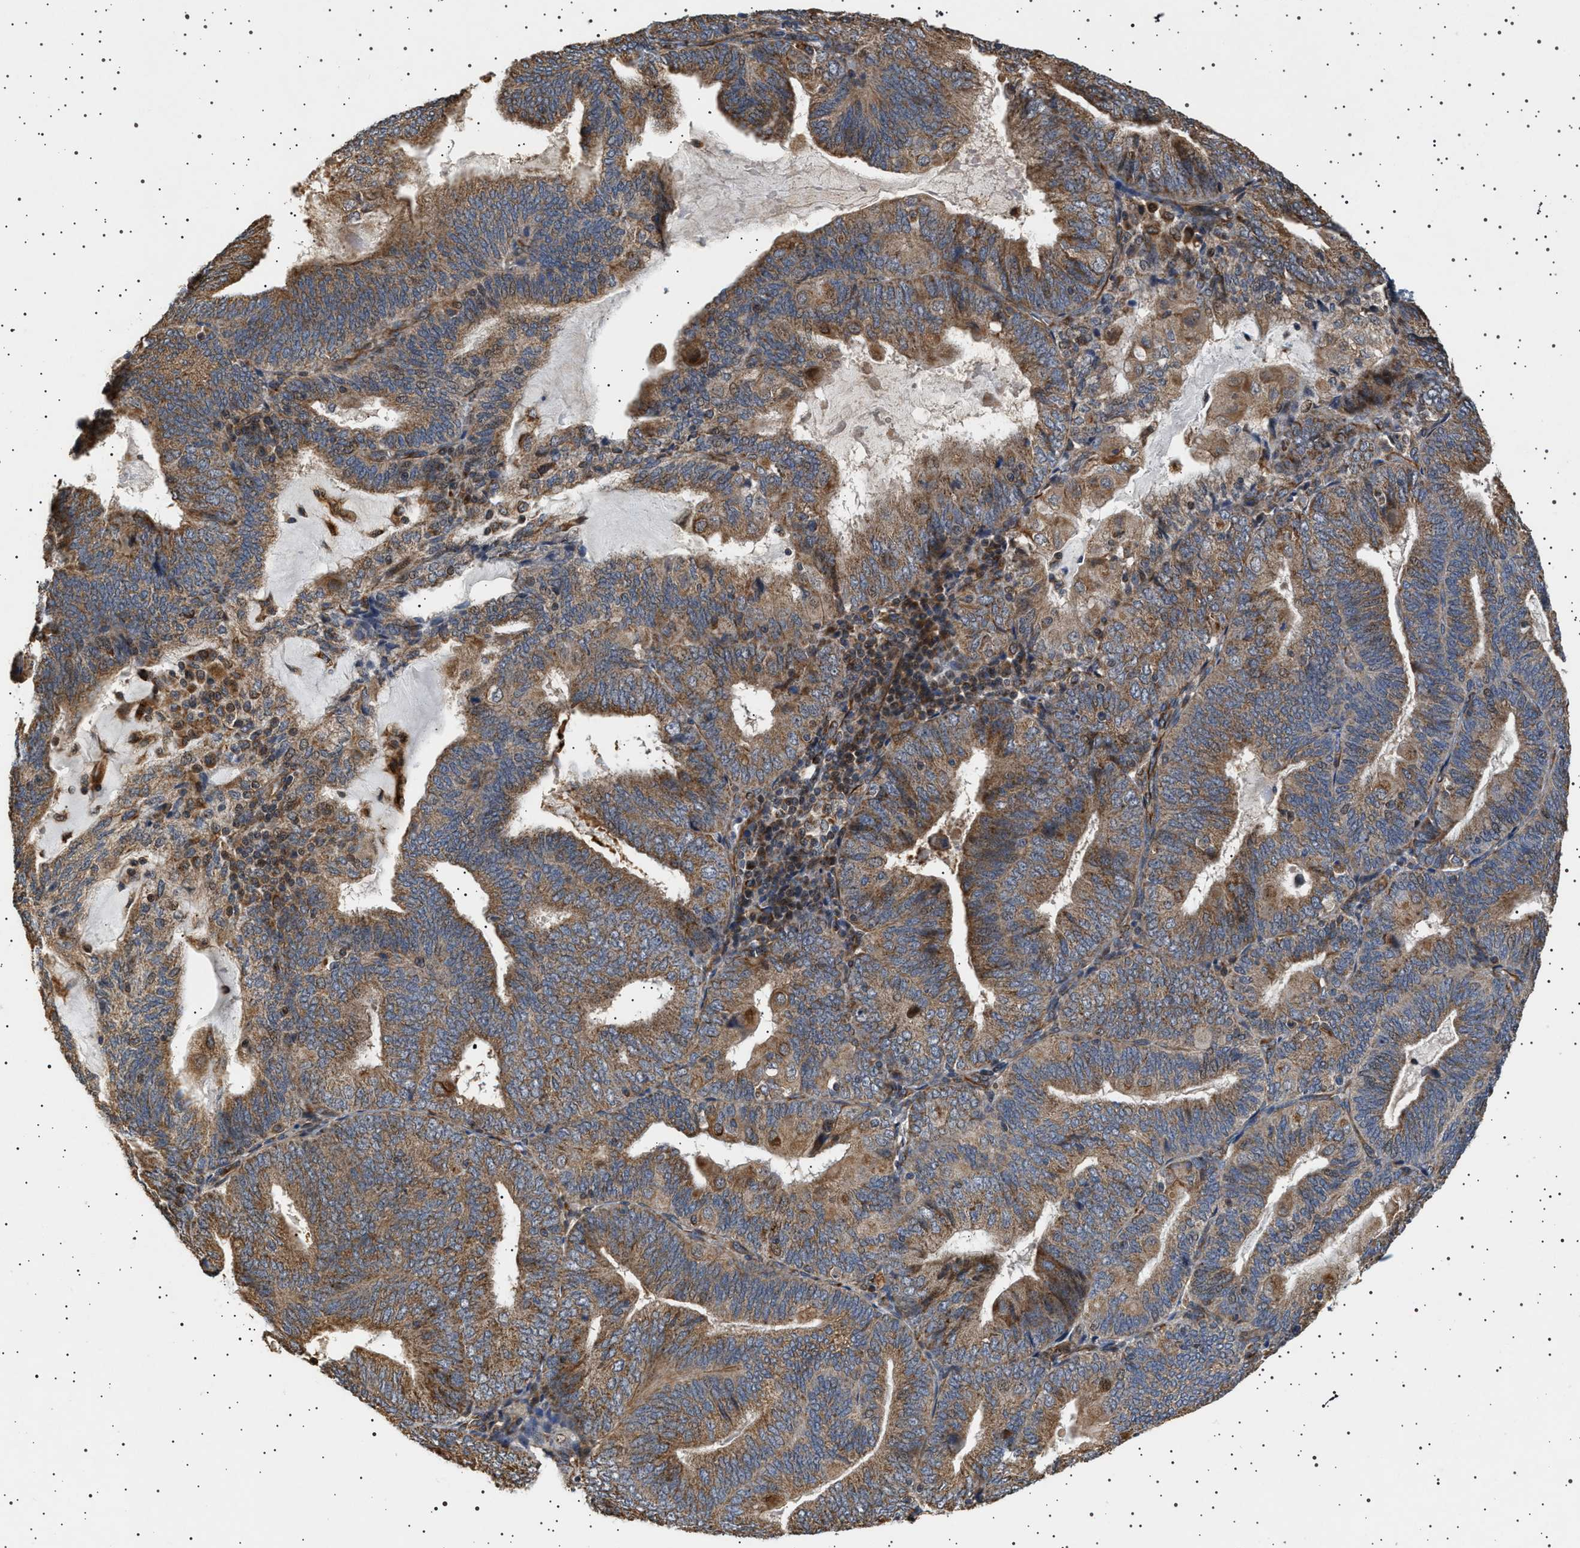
{"staining": {"intensity": "moderate", "quantity": ">75%", "location": "cytoplasmic/membranous"}, "tissue": "endometrial cancer", "cell_type": "Tumor cells", "image_type": "cancer", "snomed": [{"axis": "morphology", "description": "Adenocarcinoma, NOS"}, {"axis": "topography", "description": "Endometrium"}], "caption": "Protein analysis of adenocarcinoma (endometrial) tissue exhibits moderate cytoplasmic/membranous expression in about >75% of tumor cells.", "gene": "TRUB2", "patient": {"sex": "female", "age": 81}}